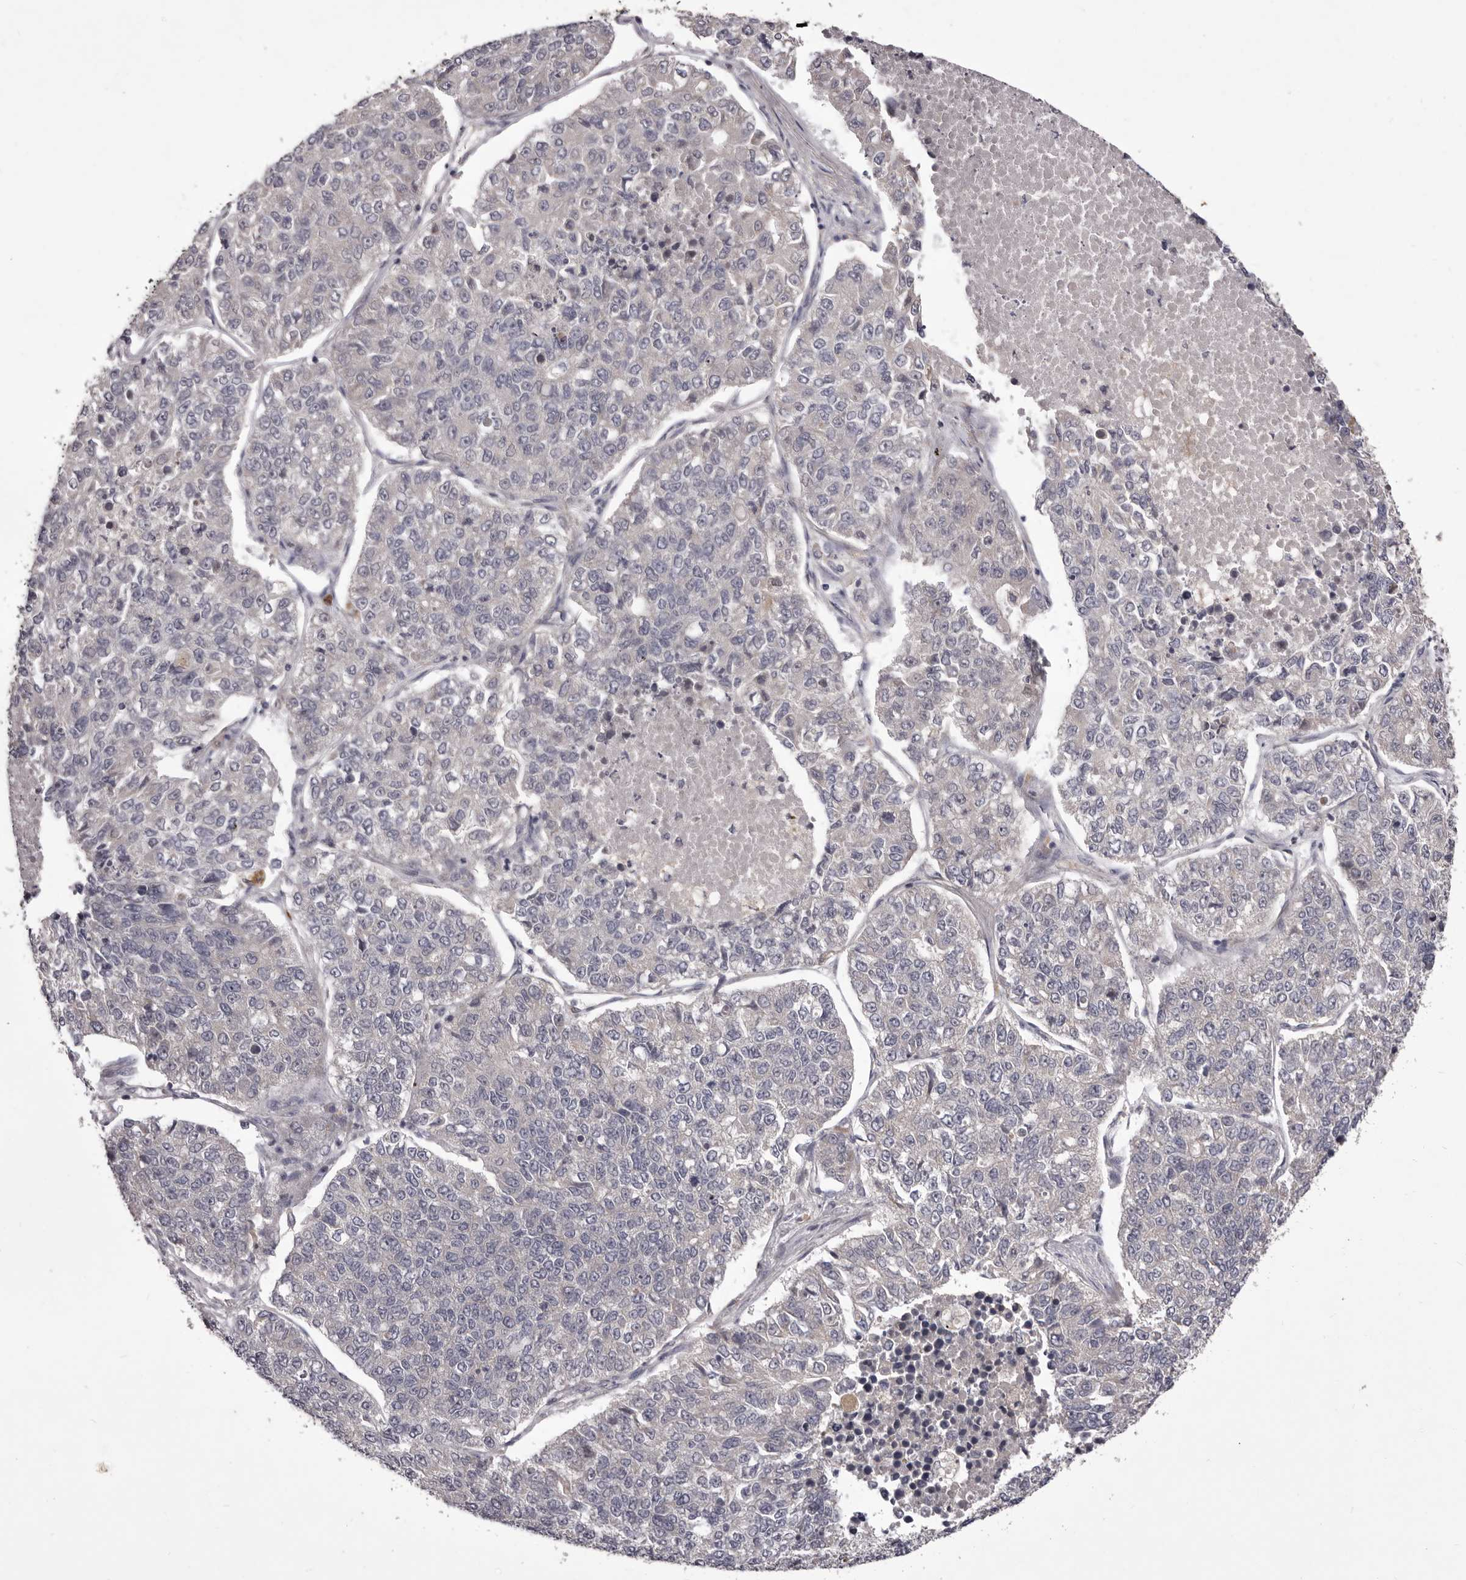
{"staining": {"intensity": "negative", "quantity": "none", "location": "none"}, "tissue": "lung cancer", "cell_type": "Tumor cells", "image_type": "cancer", "snomed": [{"axis": "morphology", "description": "Adenocarcinoma, NOS"}, {"axis": "topography", "description": "Lung"}], "caption": "DAB immunohistochemical staining of adenocarcinoma (lung) exhibits no significant positivity in tumor cells.", "gene": "PNRC1", "patient": {"sex": "male", "age": 49}}